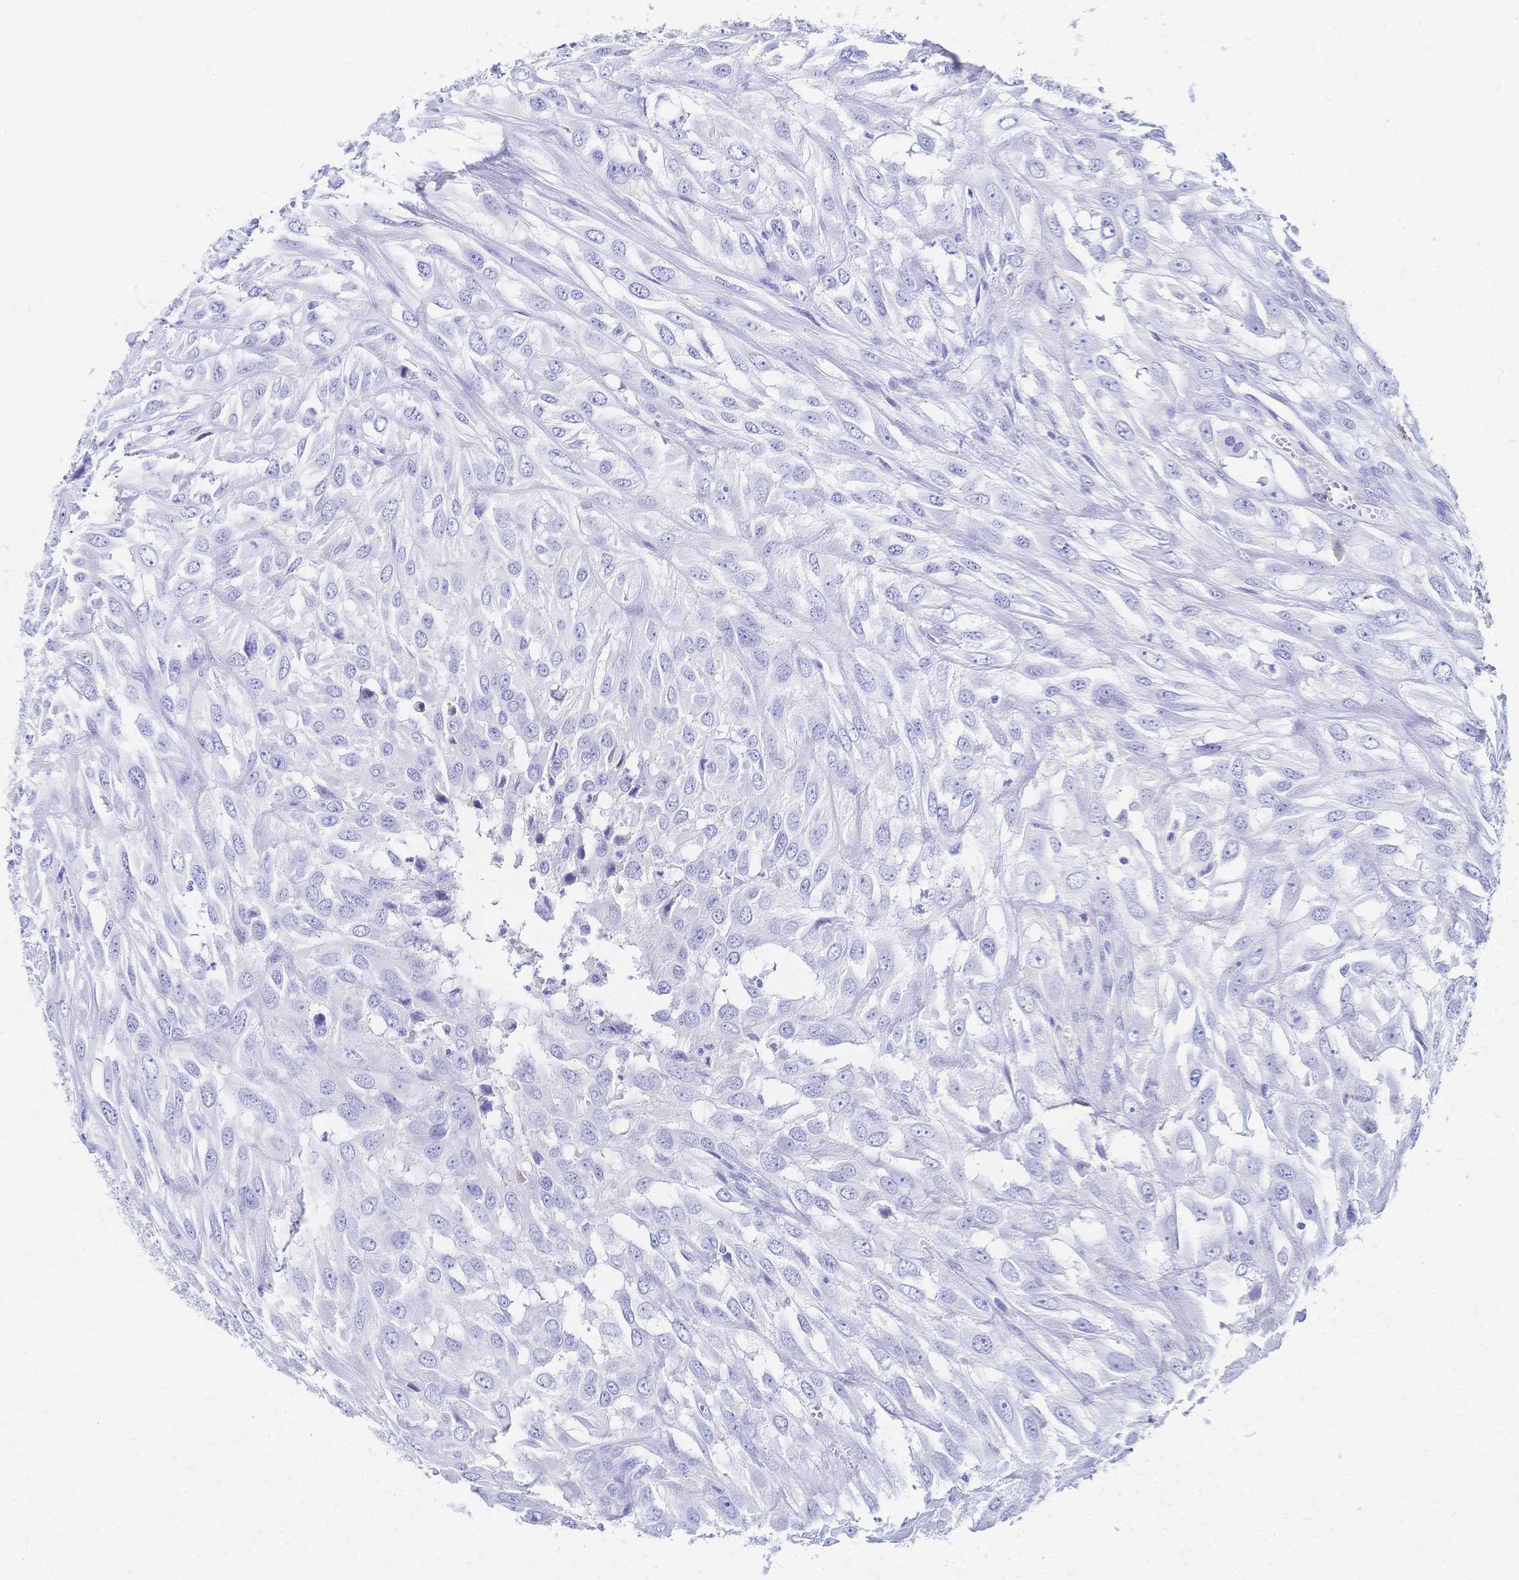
{"staining": {"intensity": "negative", "quantity": "none", "location": "none"}, "tissue": "urothelial cancer", "cell_type": "Tumor cells", "image_type": "cancer", "snomed": [{"axis": "morphology", "description": "Urothelial carcinoma, High grade"}, {"axis": "topography", "description": "Urinary bladder"}], "caption": "High magnification brightfield microscopy of urothelial cancer stained with DAB (3,3'-diaminobenzidine) (brown) and counterstained with hematoxylin (blue): tumor cells show no significant expression.", "gene": "SLC5A1", "patient": {"sex": "male", "age": 67}}